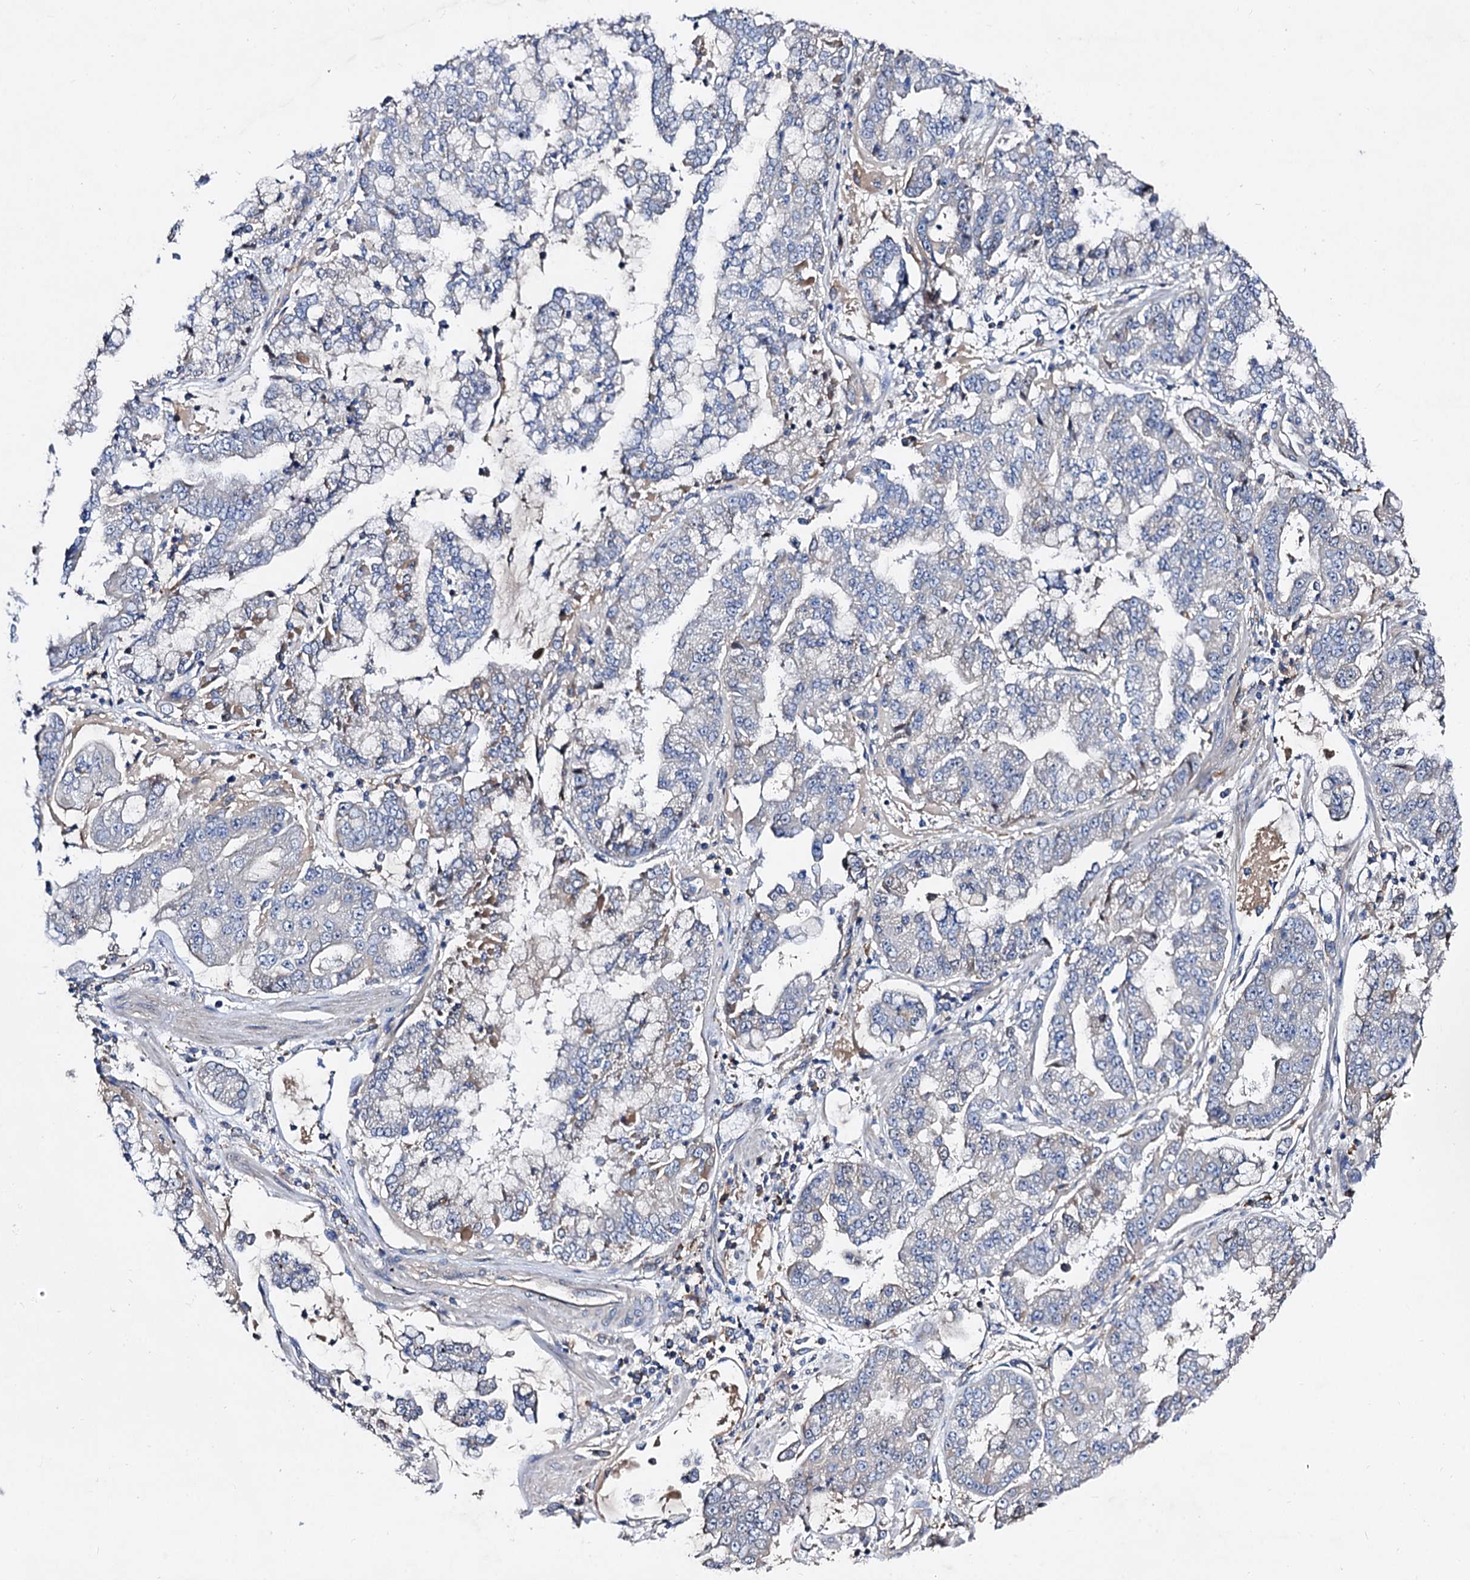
{"staining": {"intensity": "negative", "quantity": "none", "location": "none"}, "tissue": "stomach cancer", "cell_type": "Tumor cells", "image_type": "cancer", "snomed": [{"axis": "morphology", "description": "Adenocarcinoma, NOS"}, {"axis": "topography", "description": "Stomach"}], "caption": "There is no significant staining in tumor cells of adenocarcinoma (stomach).", "gene": "HVCN1", "patient": {"sex": "male", "age": 76}}